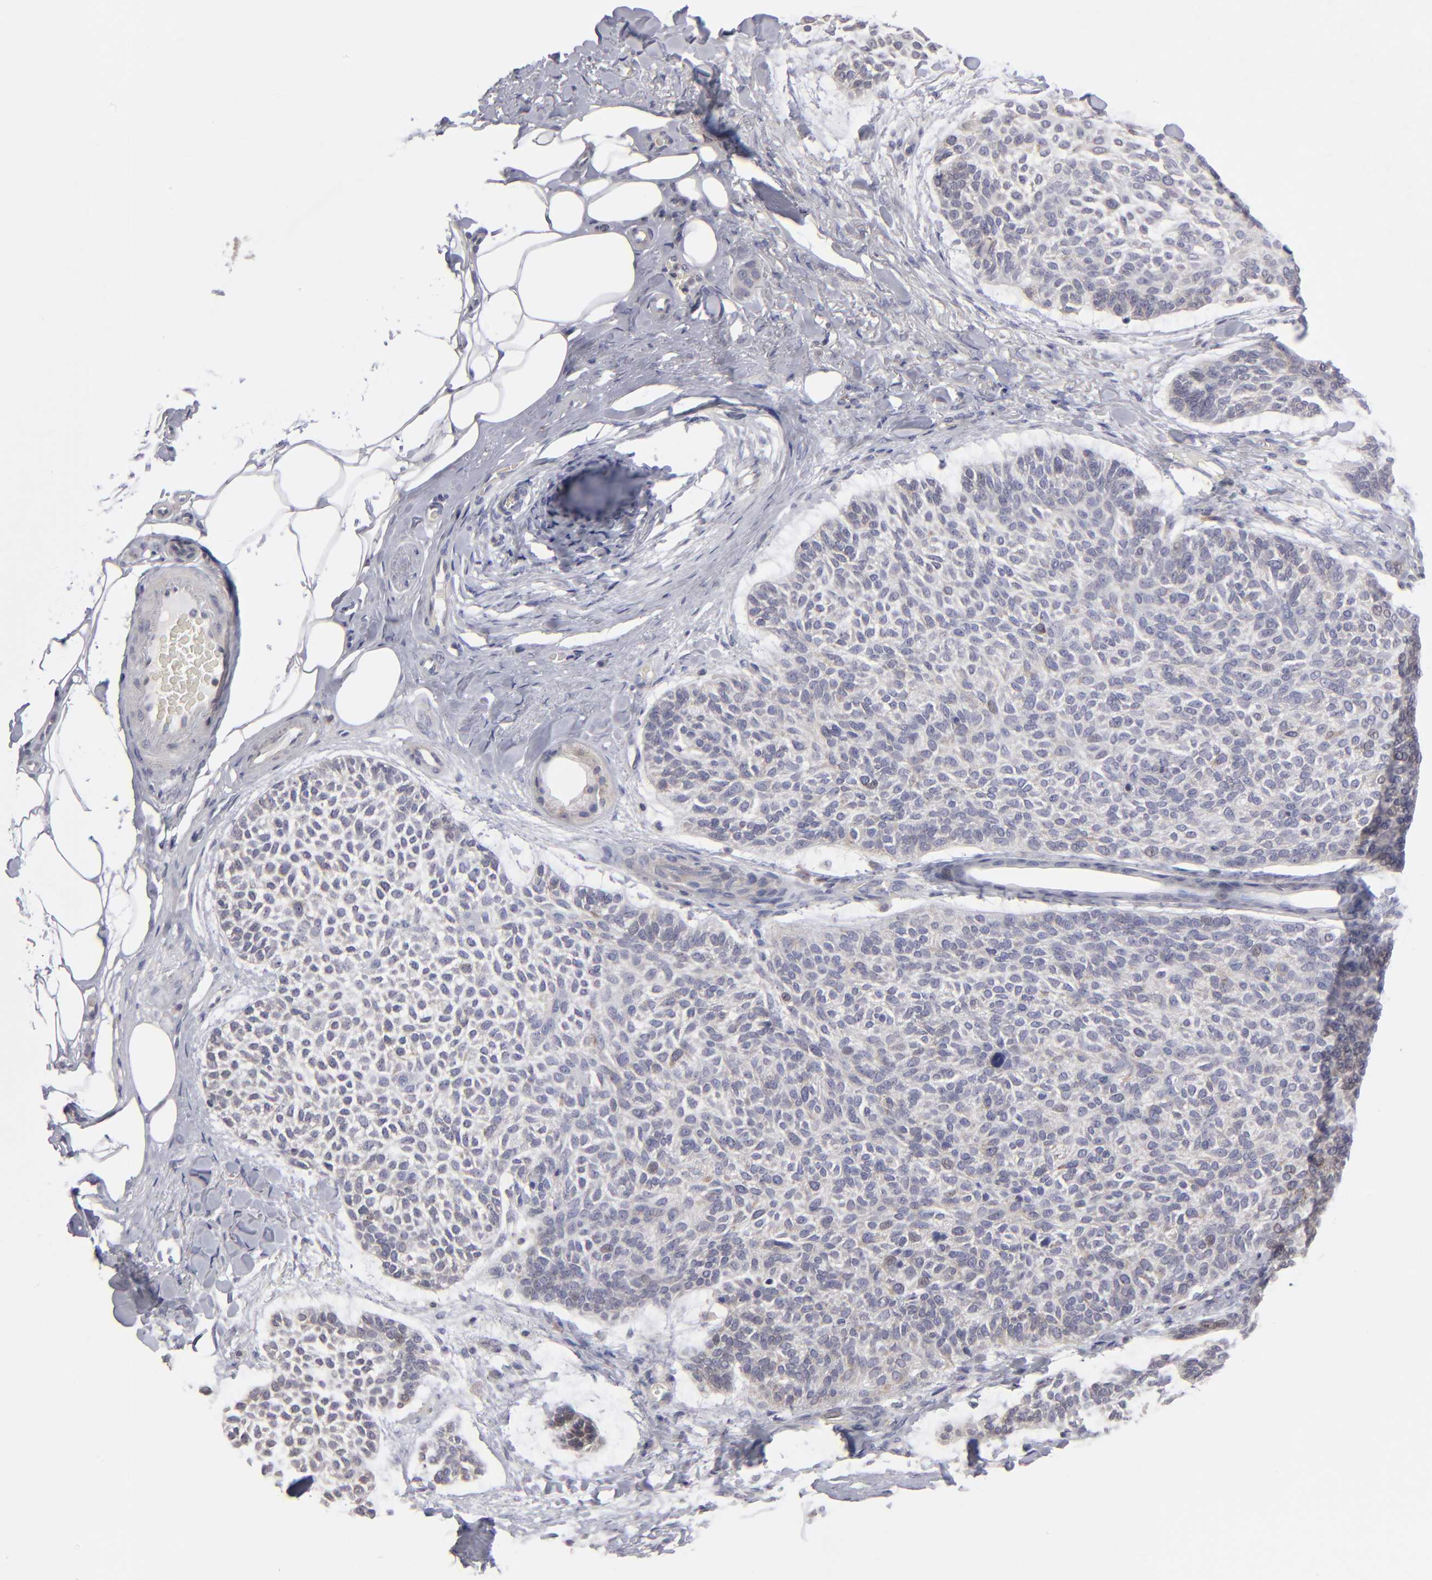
{"staining": {"intensity": "weak", "quantity": "25%-75%", "location": "cytoplasmic/membranous"}, "tissue": "skin cancer", "cell_type": "Tumor cells", "image_type": "cancer", "snomed": [{"axis": "morphology", "description": "Normal tissue, NOS"}, {"axis": "morphology", "description": "Basal cell carcinoma"}, {"axis": "topography", "description": "Skin"}], "caption": "Immunohistochemistry micrograph of neoplastic tissue: skin basal cell carcinoma stained using immunohistochemistry (IHC) reveals low levels of weak protein expression localized specifically in the cytoplasmic/membranous of tumor cells, appearing as a cytoplasmic/membranous brown color.", "gene": "CEP97", "patient": {"sex": "female", "age": 70}}